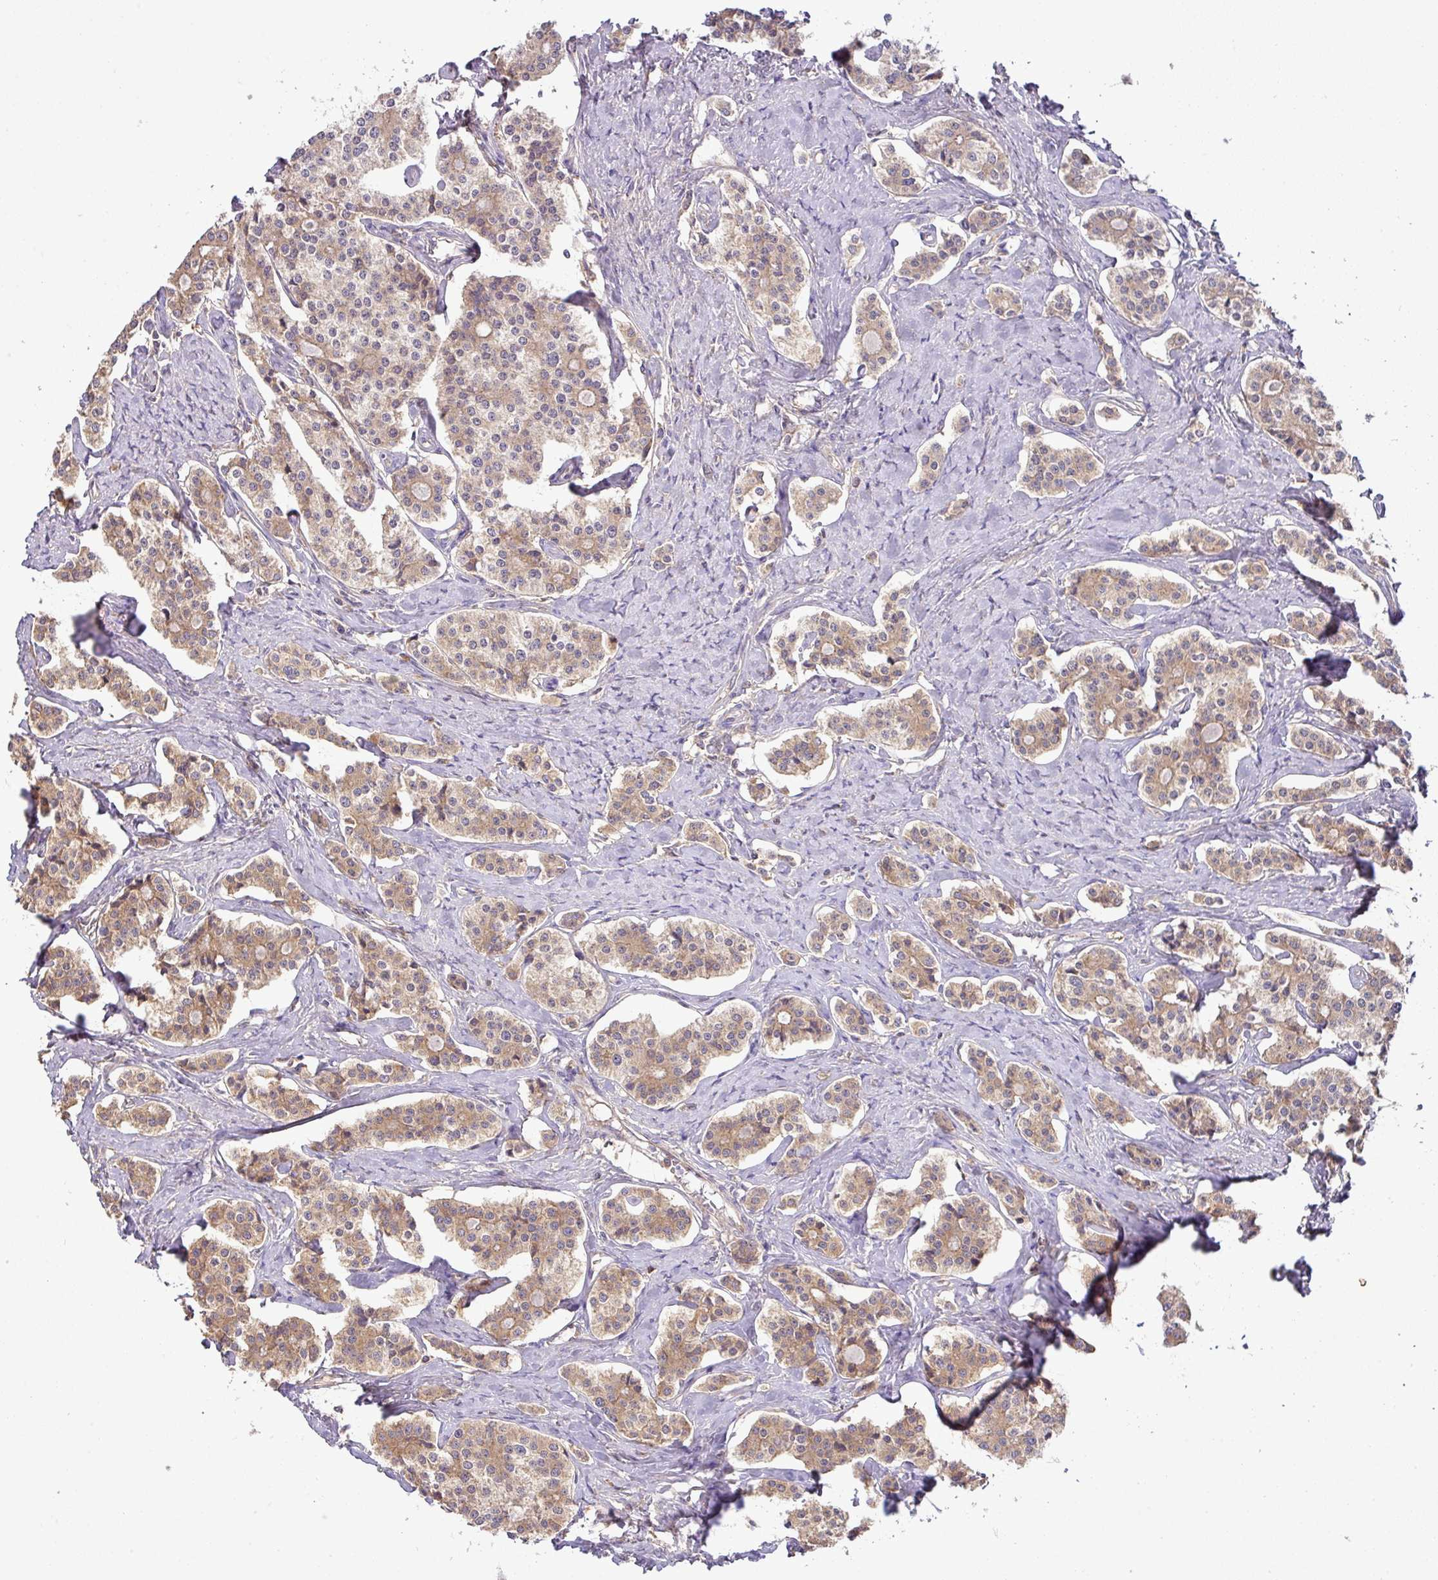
{"staining": {"intensity": "moderate", "quantity": ">75%", "location": "cytoplasmic/membranous"}, "tissue": "carcinoid", "cell_type": "Tumor cells", "image_type": "cancer", "snomed": [{"axis": "morphology", "description": "Carcinoid, malignant, NOS"}, {"axis": "topography", "description": "Small intestine"}], "caption": "Carcinoid (malignant) stained with a protein marker reveals moderate staining in tumor cells.", "gene": "GSPT1", "patient": {"sex": "male", "age": 63}}